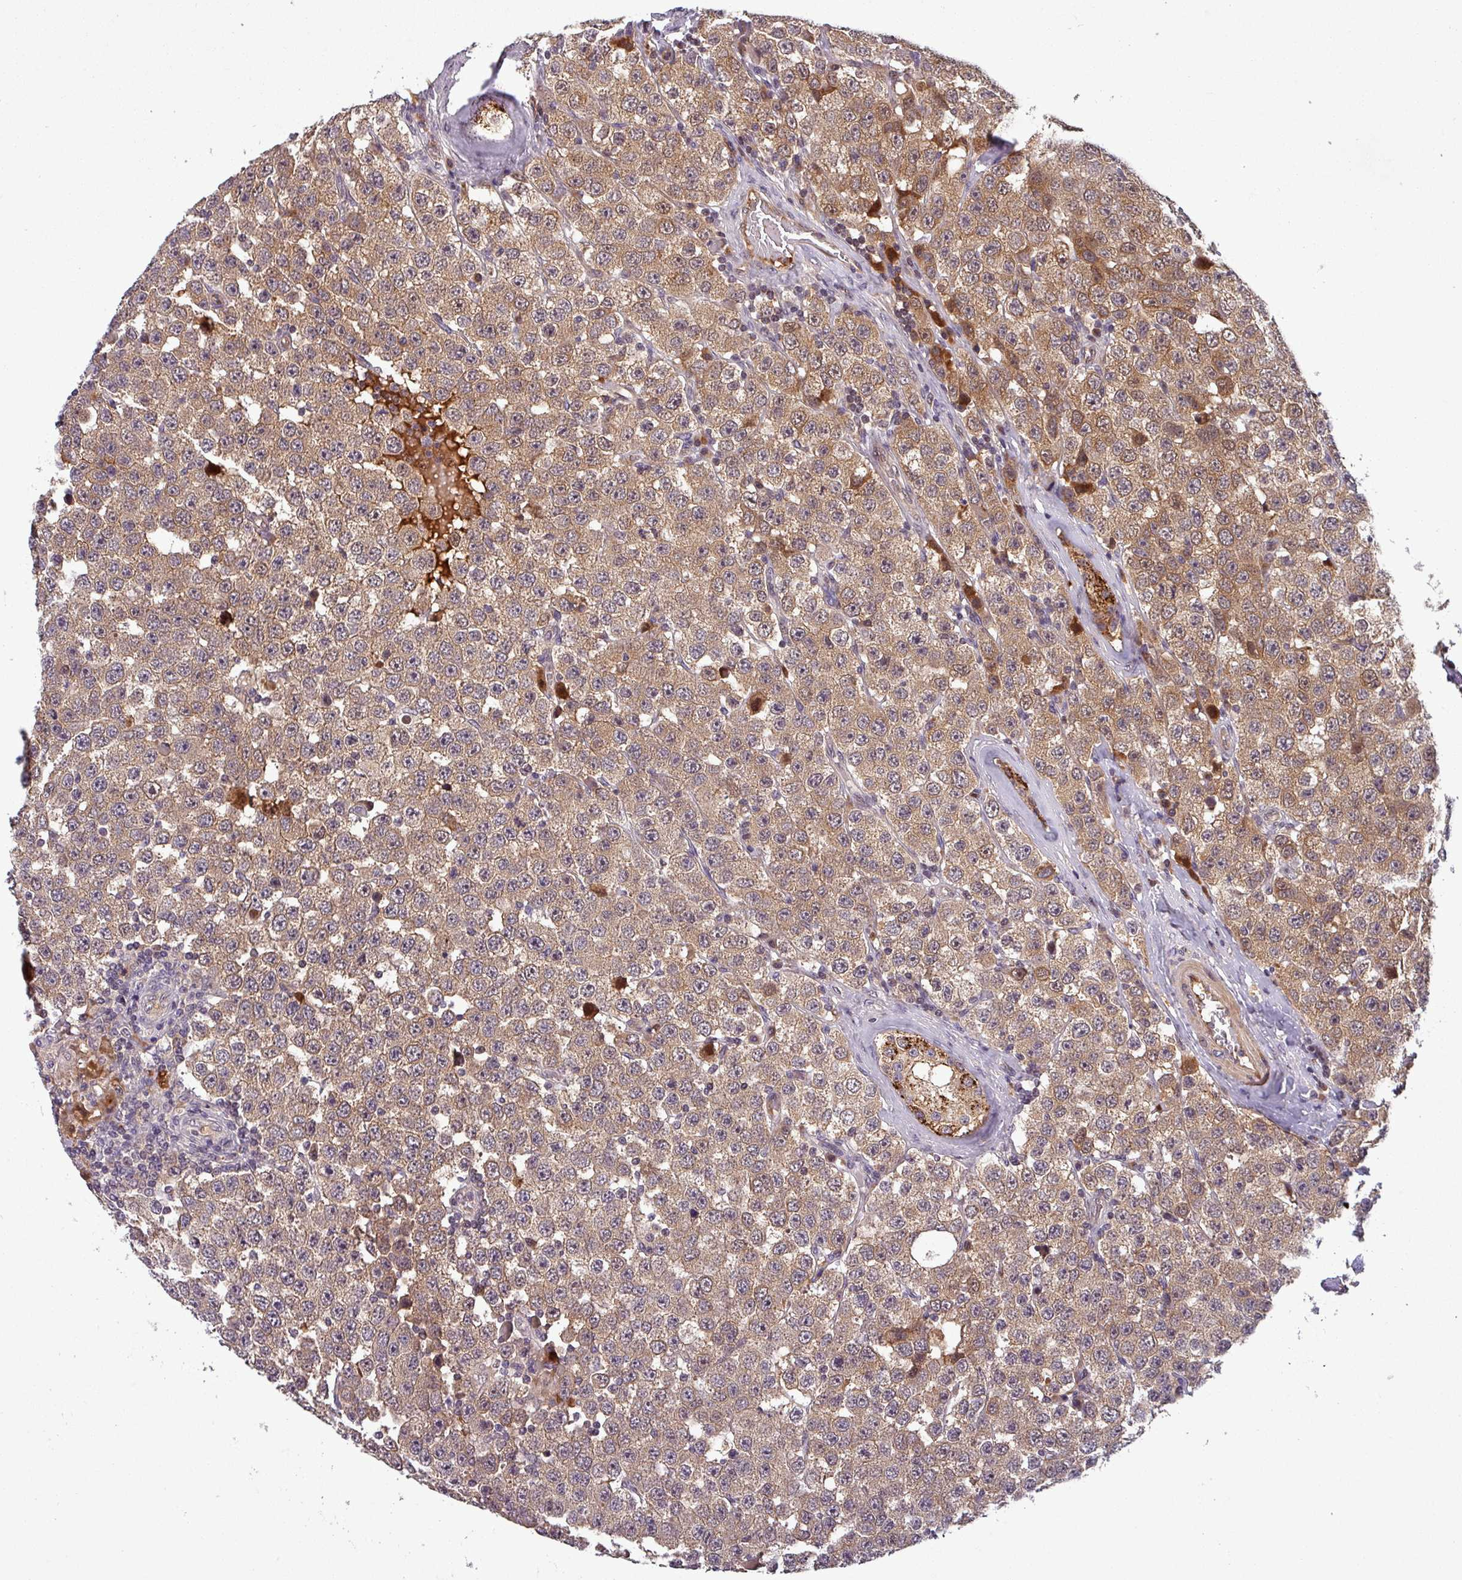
{"staining": {"intensity": "moderate", "quantity": "25%-75%", "location": "cytoplasmic/membranous"}, "tissue": "testis cancer", "cell_type": "Tumor cells", "image_type": "cancer", "snomed": [{"axis": "morphology", "description": "Seminoma, NOS"}, {"axis": "topography", "description": "Testis"}], "caption": "The micrograph demonstrates staining of seminoma (testis), revealing moderate cytoplasmic/membranous protein positivity (brown color) within tumor cells. (DAB IHC with brightfield microscopy, high magnification).", "gene": "PUS1", "patient": {"sex": "male", "age": 28}}